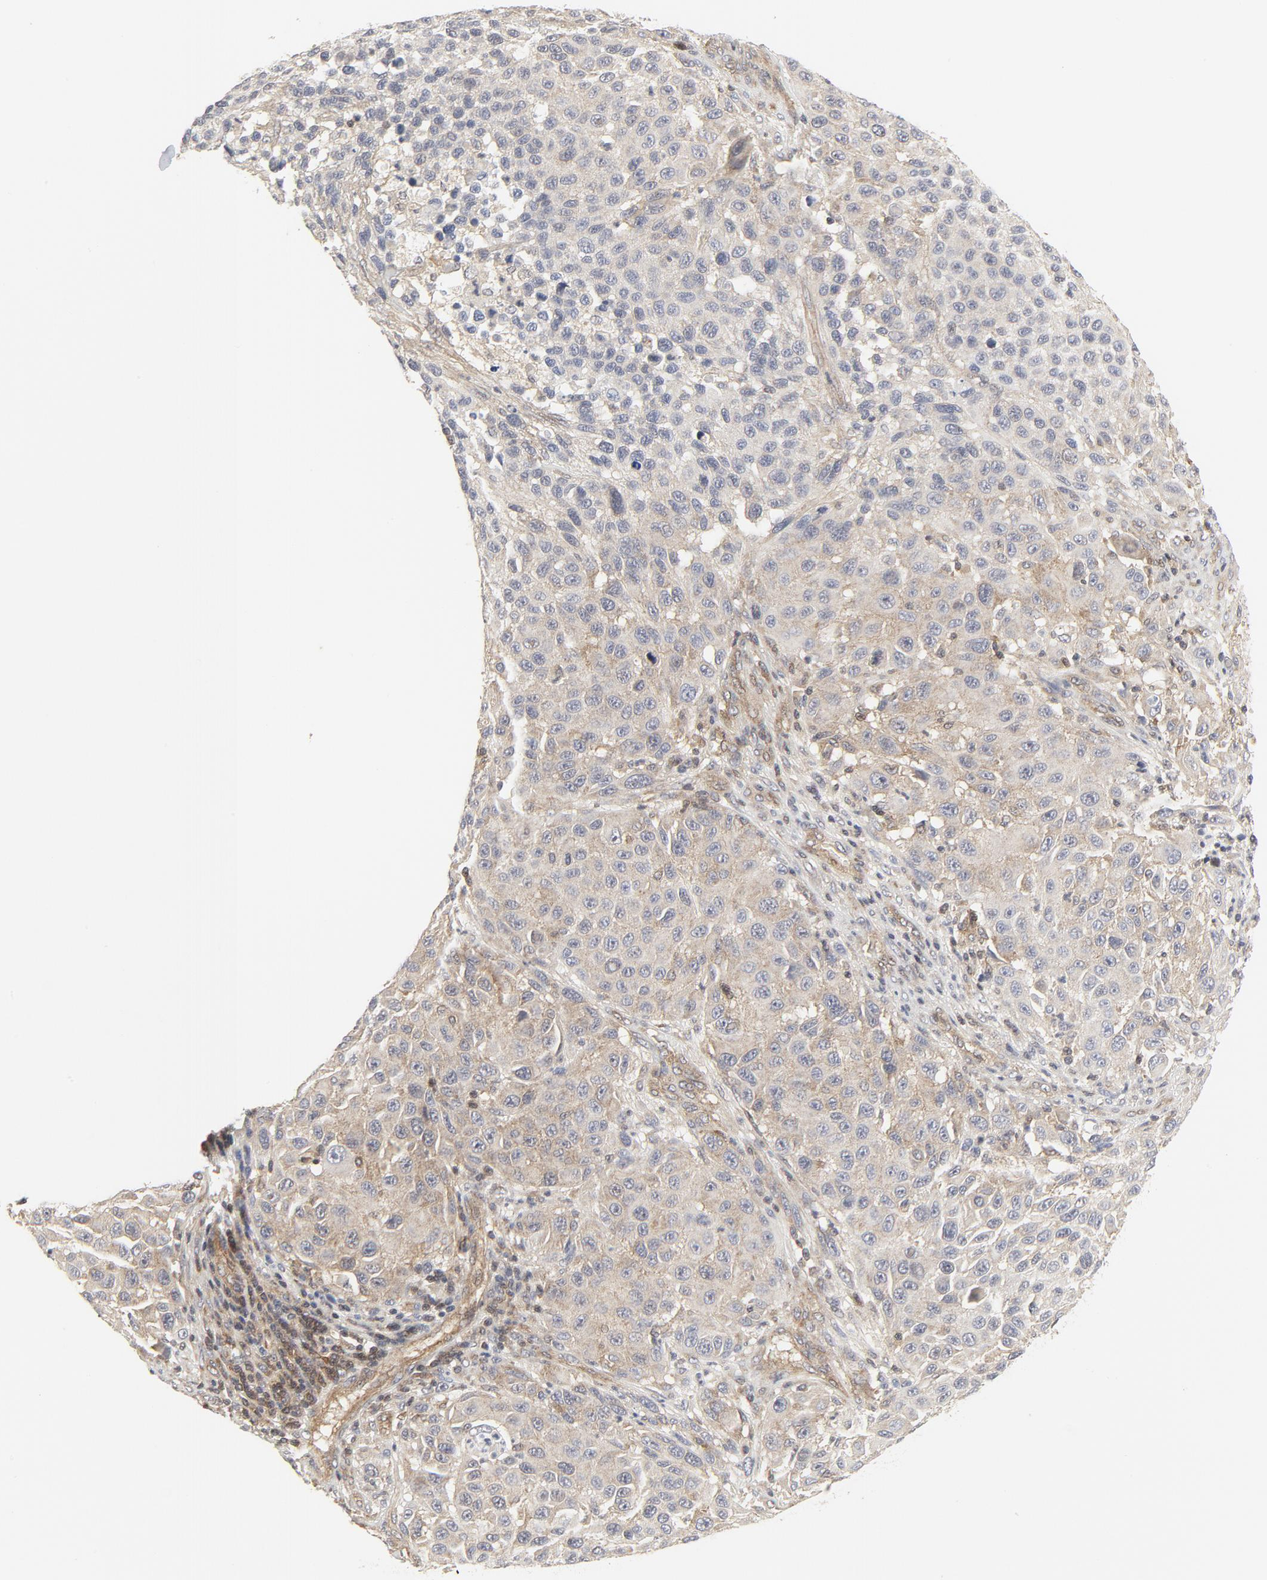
{"staining": {"intensity": "weak", "quantity": "25%-75%", "location": "cytoplasmic/membranous"}, "tissue": "melanoma", "cell_type": "Tumor cells", "image_type": "cancer", "snomed": [{"axis": "morphology", "description": "Malignant melanoma, Metastatic site"}, {"axis": "topography", "description": "Lymph node"}], "caption": "This image shows IHC staining of human melanoma, with low weak cytoplasmic/membranous expression in approximately 25%-75% of tumor cells.", "gene": "MAP2K7", "patient": {"sex": "male", "age": 61}}